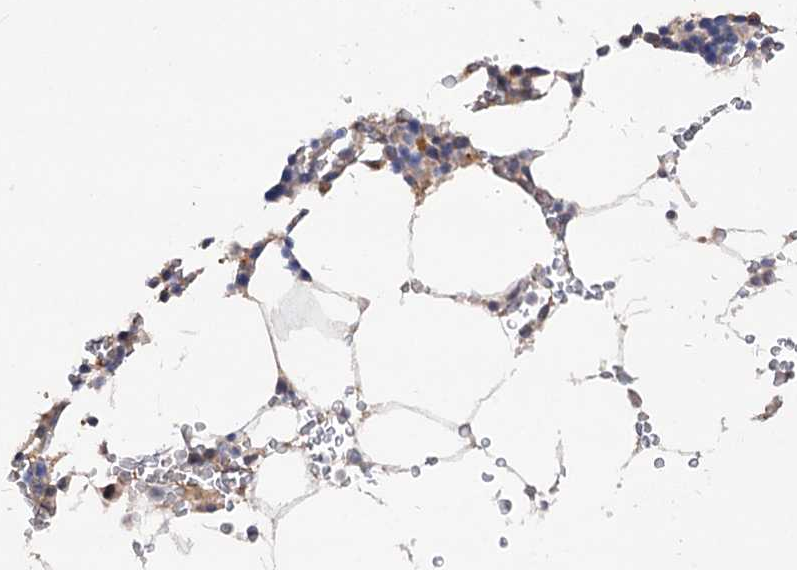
{"staining": {"intensity": "negative", "quantity": "none", "location": "none"}, "tissue": "bone marrow", "cell_type": "Hematopoietic cells", "image_type": "normal", "snomed": [{"axis": "morphology", "description": "Normal tissue, NOS"}, {"axis": "topography", "description": "Bone marrow"}], "caption": "Image shows no protein positivity in hematopoietic cells of unremarkable bone marrow.", "gene": "NUDCD2", "patient": {"sex": "male", "age": 70}}